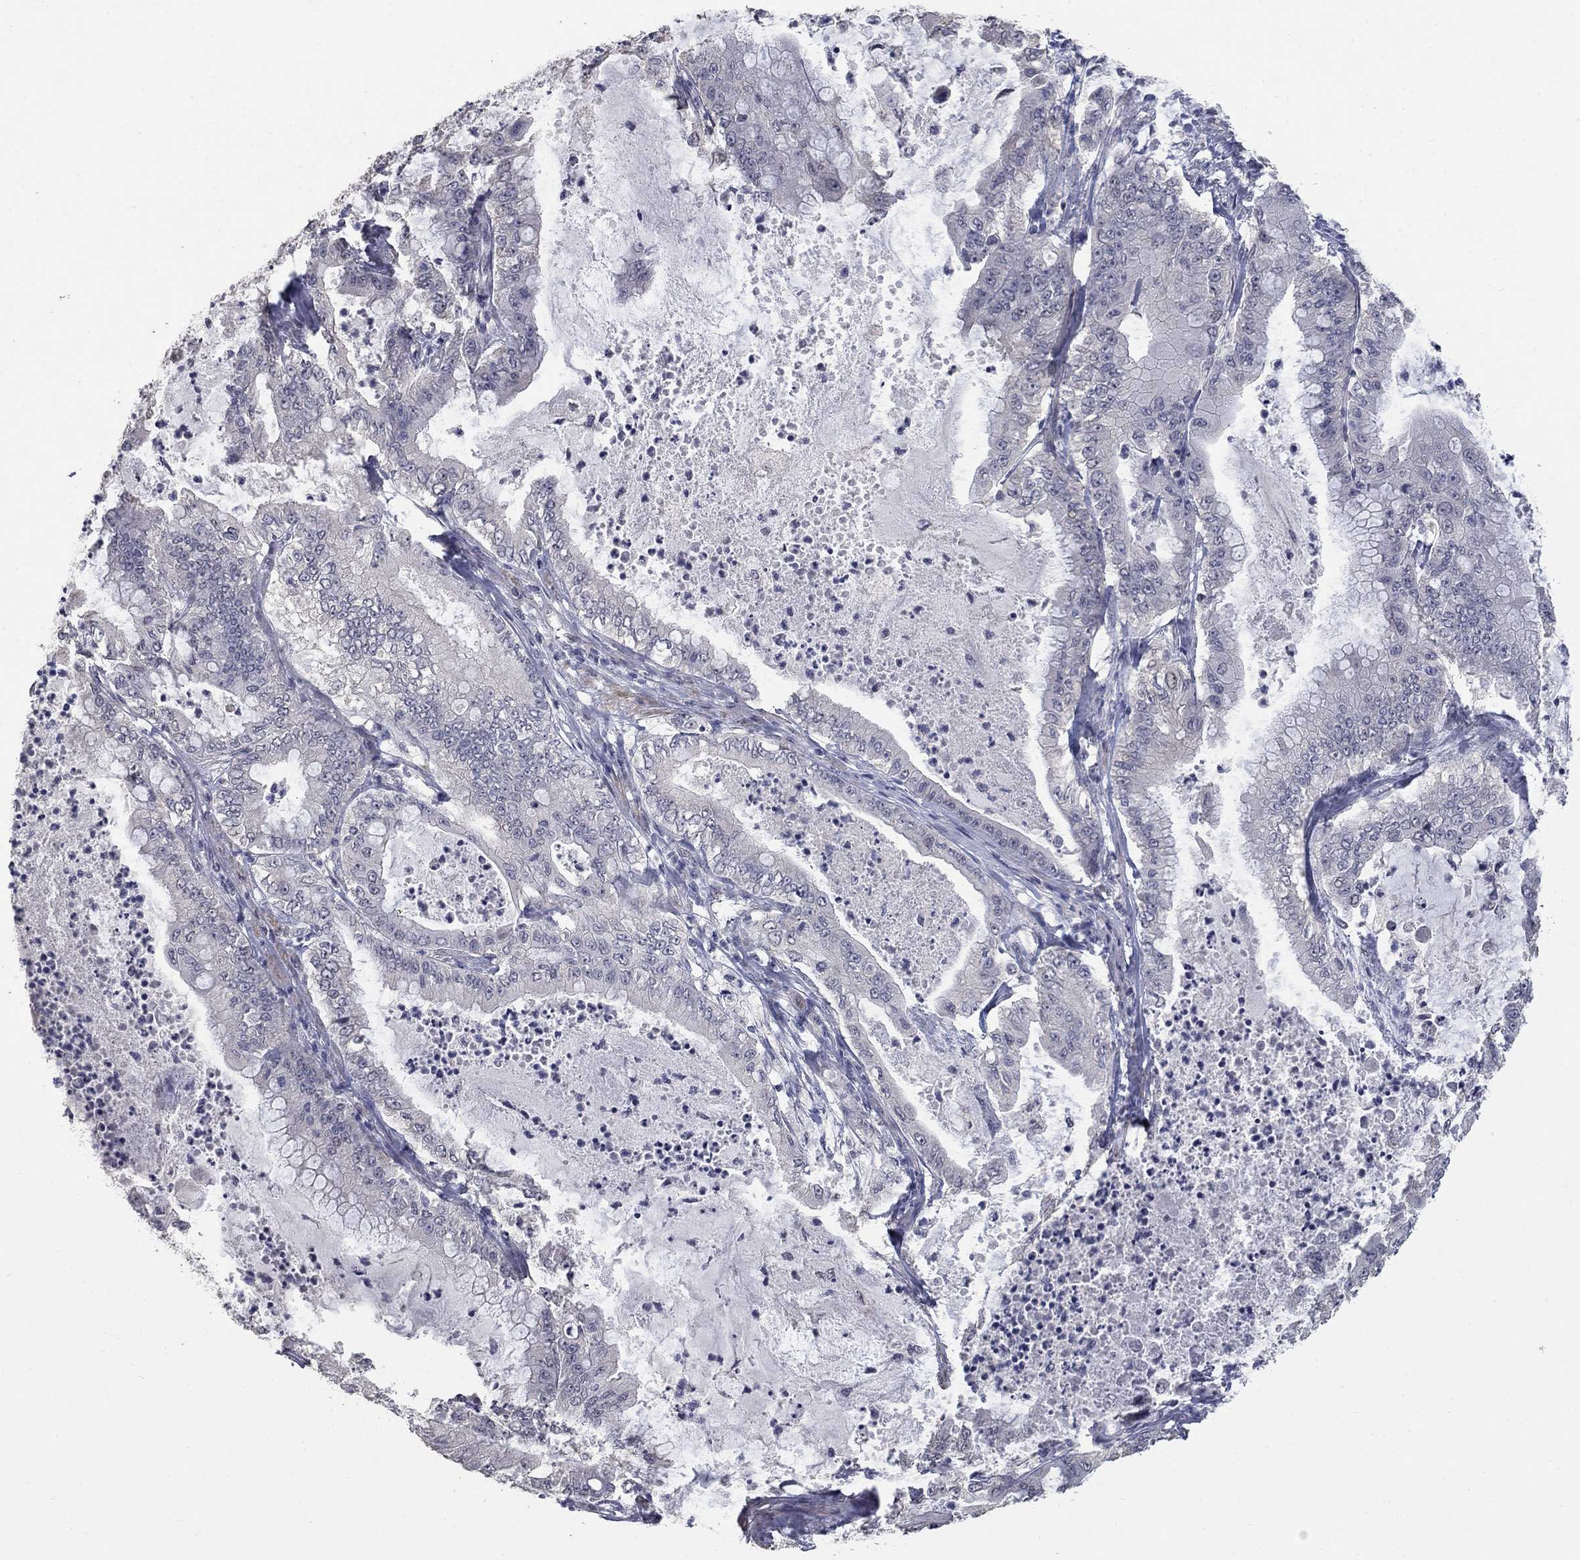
{"staining": {"intensity": "negative", "quantity": "none", "location": "none"}, "tissue": "pancreatic cancer", "cell_type": "Tumor cells", "image_type": "cancer", "snomed": [{"axis": "morphology", "description": "Adenocarcinoma, NOS"}, {"axis": "topography", "description": "Pancreas"}], "caption": "The IHC image has no significant positivity in tumor cells of pancreatic adenocarcinoma tissue.", "gene": "SPATA33", "patient": {"sex": "male", "age": 71}}